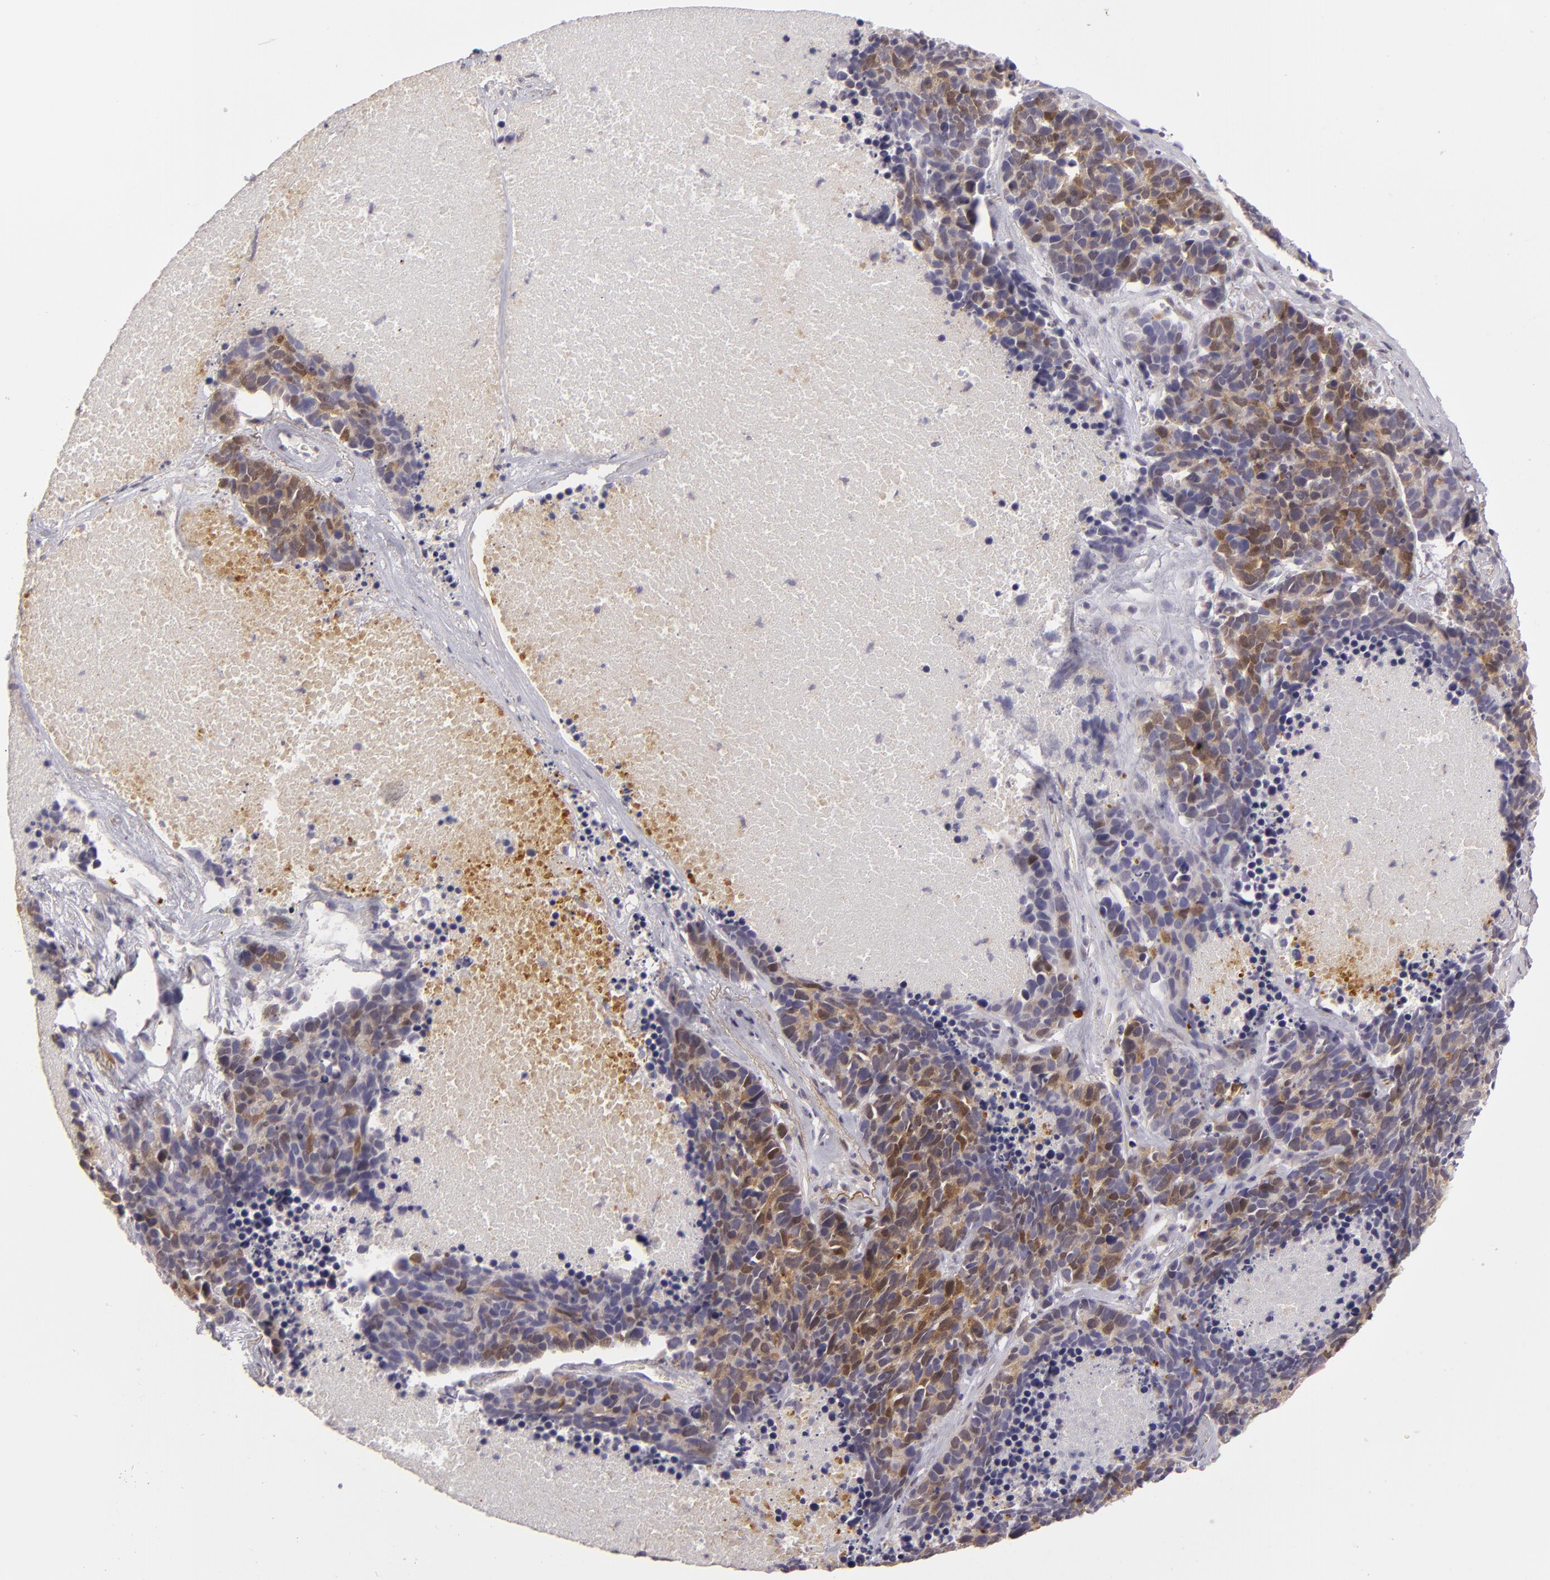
{"staining": {"intensity": "moderate", "quantity": "25%-75%", "location": "cytoplasmic/membranous,nuclear"}, "tissue": "lung cancer", "cell_type": "Tumor cells", "image_type": "cancer", "snomed": [{"axis": "morphology", "description": "Neoplasm, malignant, NOS"}, {"axis": "topography", "description": "Lung"}], "caption": "Human malignant neoplasm (lung) stained for a protein (brown) reveals moderate cytoplasmic/membranous and nuclear positive positivity in approximately 25%-75% of tumor cells.", "gene": "EFS", "patient": {"sex": "female", "age": 75}}